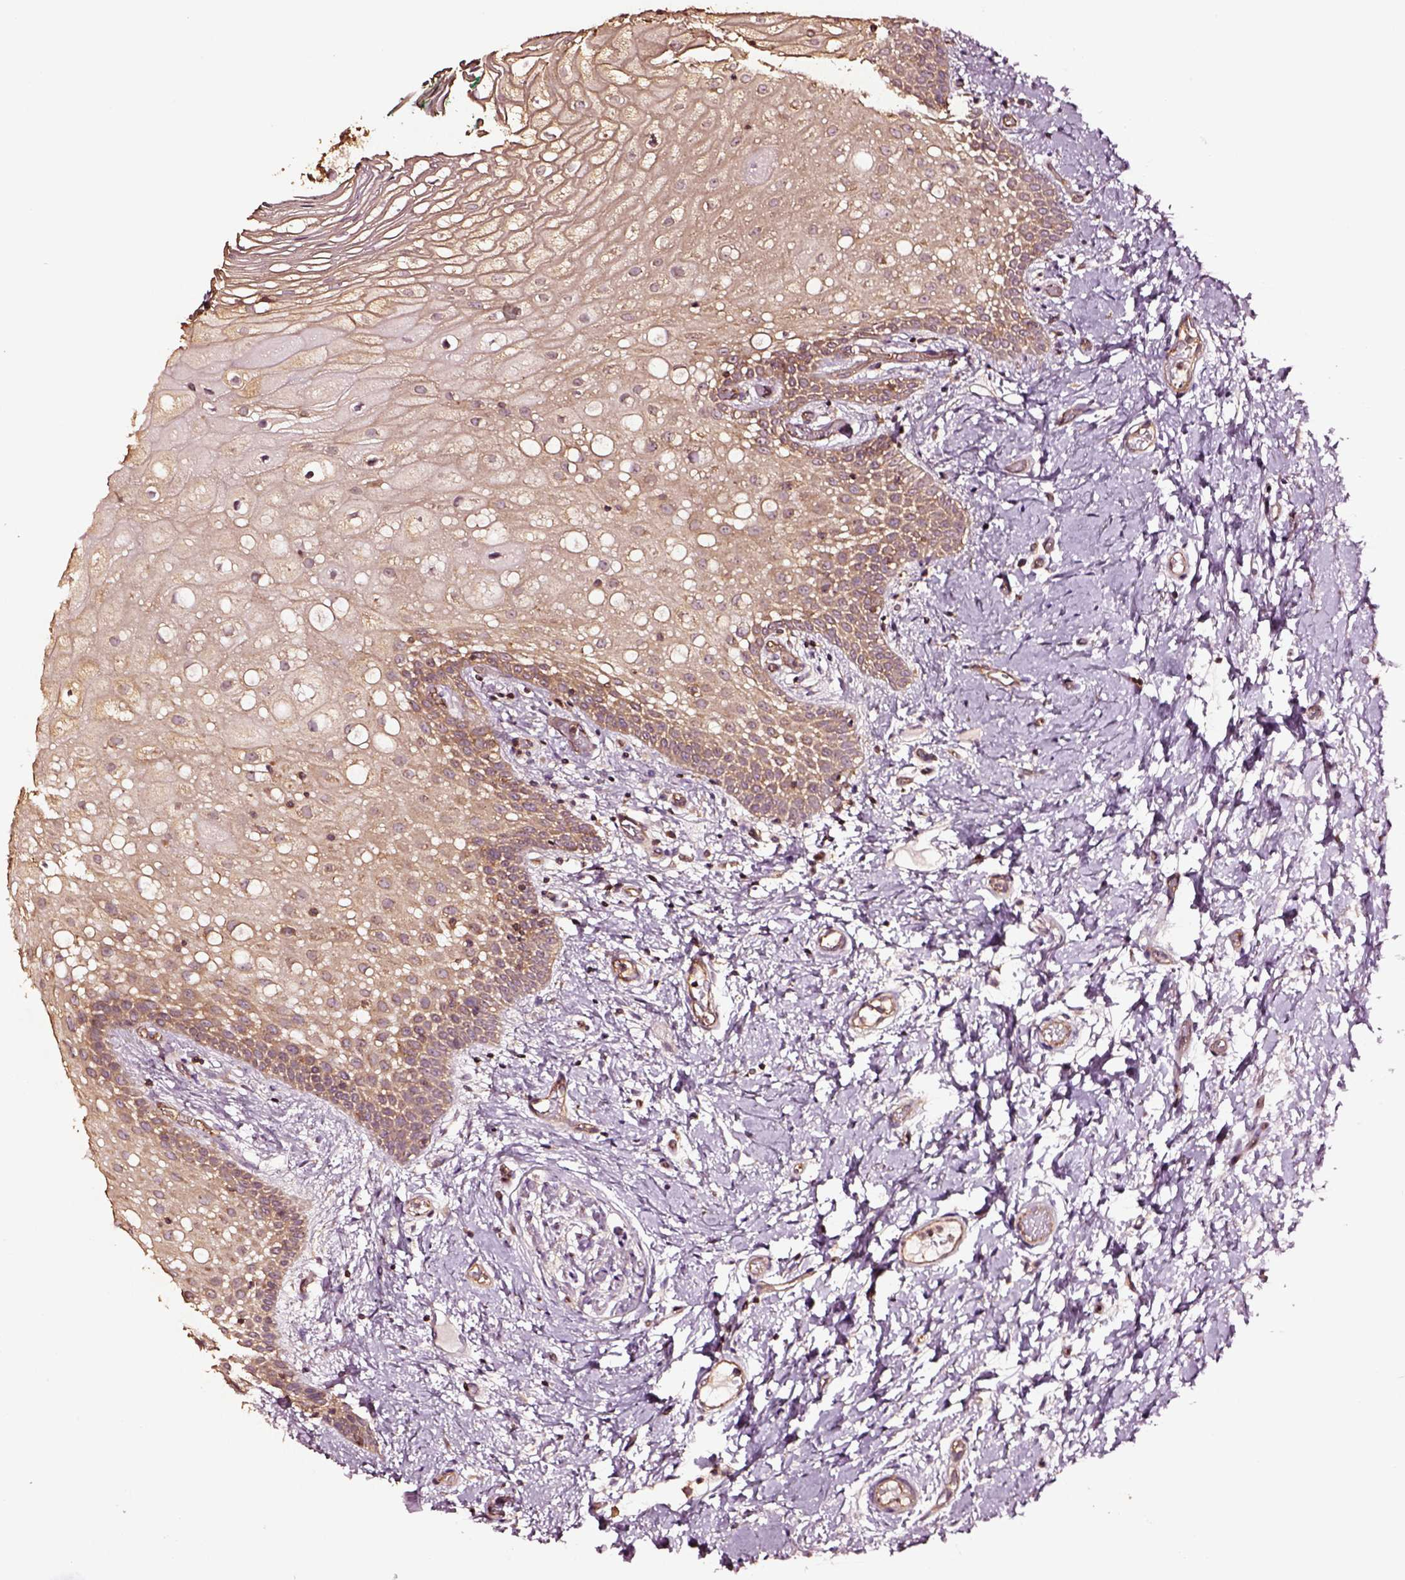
{"staining": {"intensity": "weak", "quantity": ">75%", "location": "cytoplasmic/membranous"}, "tissue": "oral mucosa", "cell_type": "Squamous epithelial cells", "image_type": "normal", "snomed": [{"axis": "morphology", "description": "Normal tissue, NOS"}, {"axis": "topography", "description": "Oral tissue"}], "caption": "This is a micrograph of immunohistochemistry staining of normal oral mucosa, which shows weak staining in the cytoplasmic/membranous of squamous epithelial cells.", "gene": "RASSF5", "patient": {"sex": "female", "age": 83}}